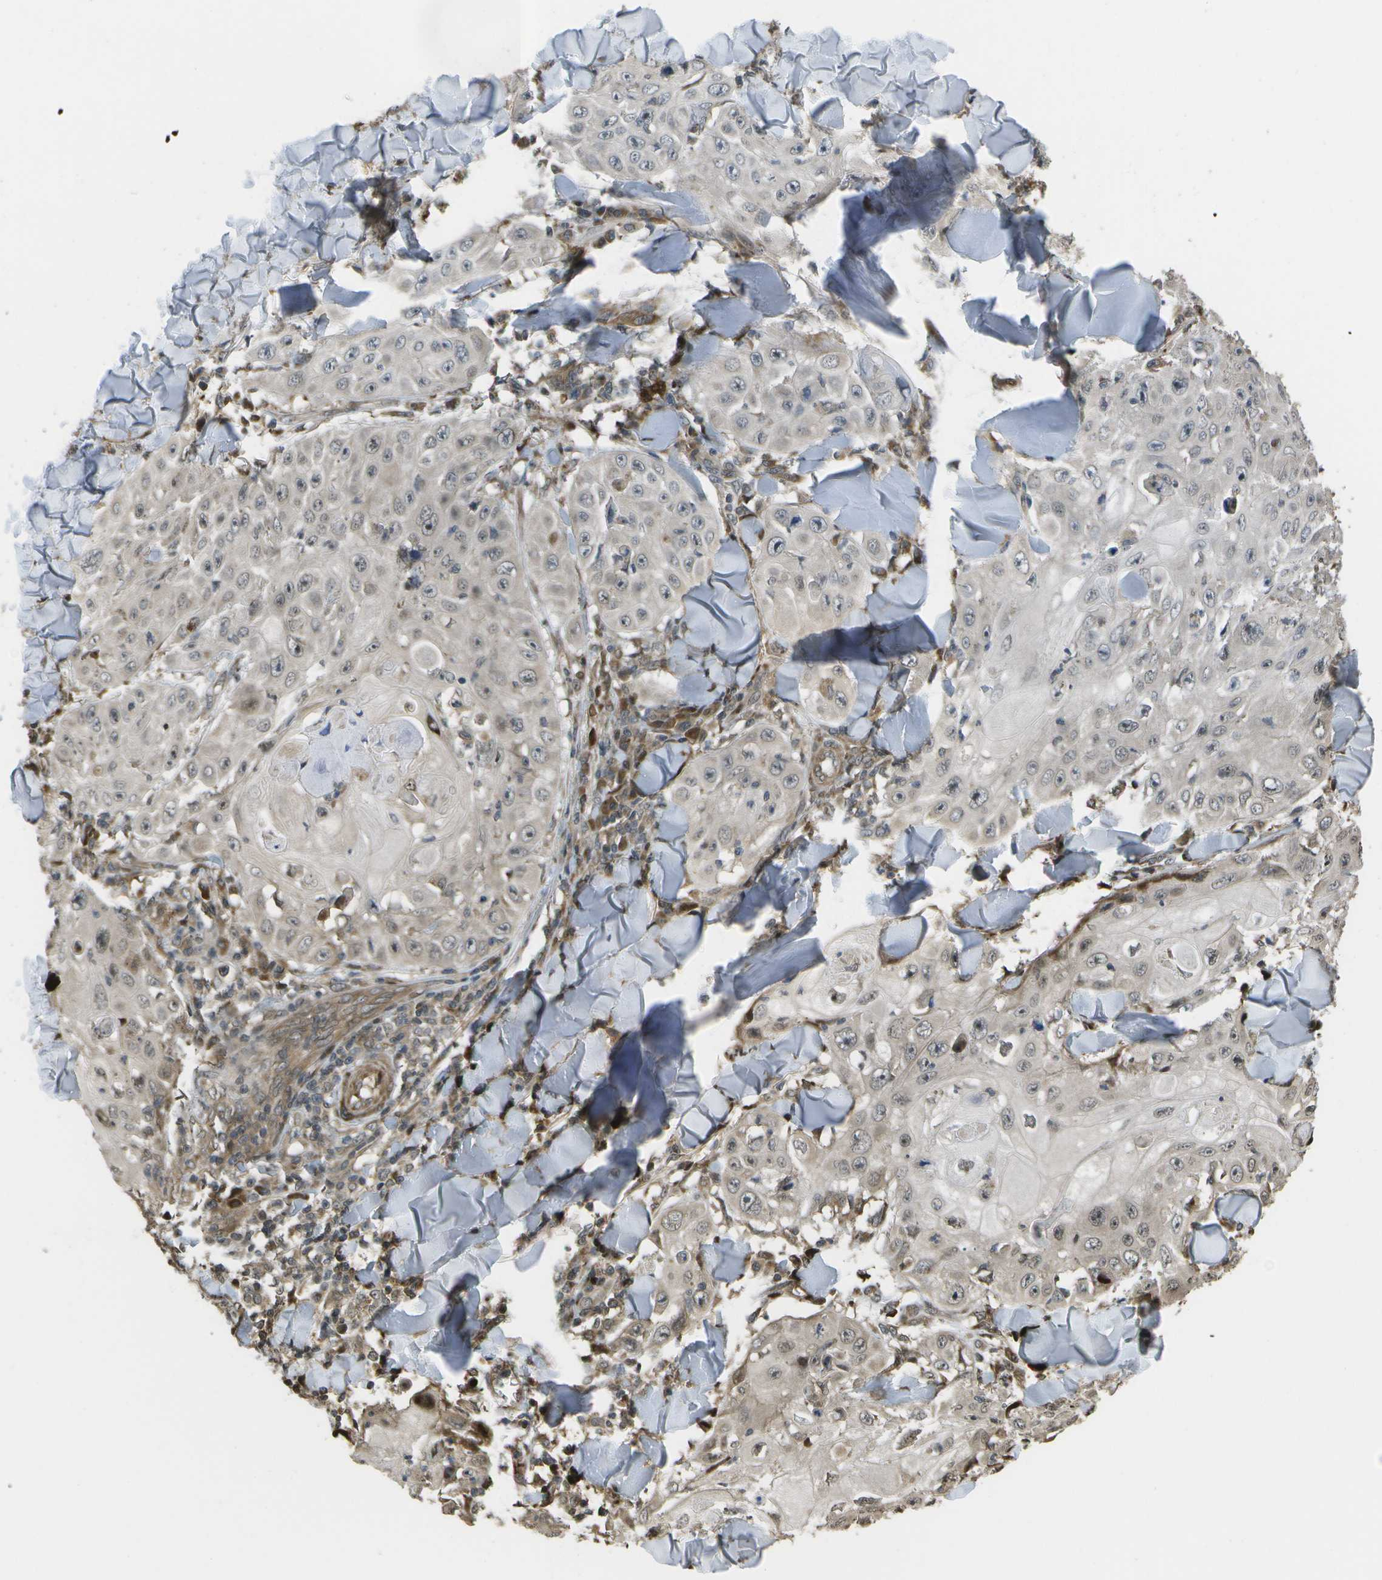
{"staining": {"intensity": "weak", "quantity": "<25%", "location": "nuclear"}, "tissue": "skin cancer", "cell_type": "Tumor cells", "image_type": "cancer", "snomed": [{"axis": "morphology", "description": "Squamous cell carcinoma, NOS"}, {"axis": "topography", "description": "Skin"}], "caption": "IHC of human skin squamous cell carcinoma displays no positivity in tumor cells. (DAB immunohistochemistry (IHC), high magnification).", "gene": "AXIN2", "patient": {"sex": "male", "age": 86}}